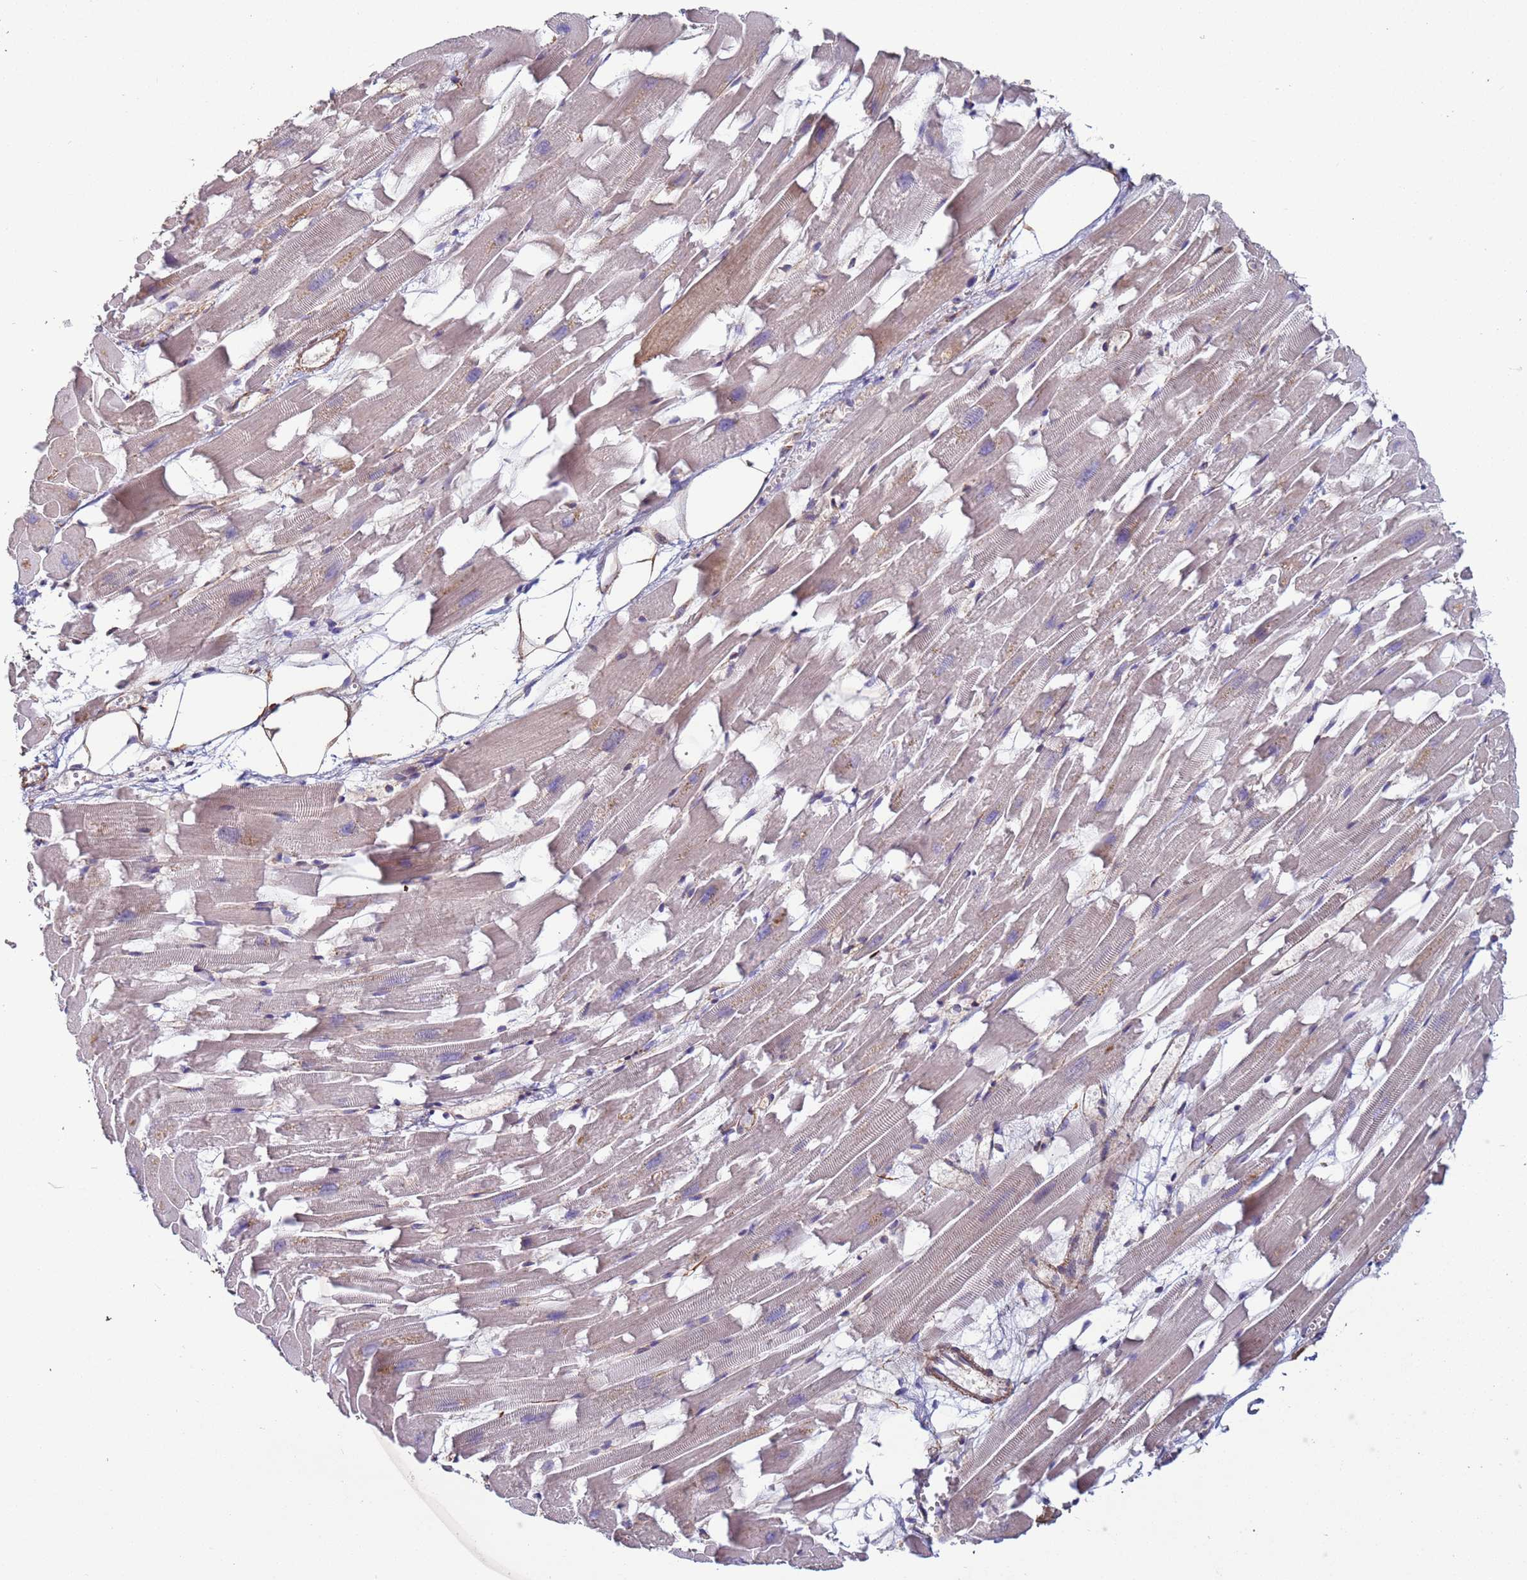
{"staining": {"intensity": "weak", "quantity": "25%-75%", "location": "cytoplasmic/membranous"}, "tissue": "heart muscle", "cell_type": "Cardiomyocytes", "image_type": "normal", "snomed": [{"axis": "morphology", "description": "Normal tissue, NOS"}, {"axis": "topography", "description": "Heart"}], "caption": "Protein staining of normal heart muscle demonstrates weak cytoplasmic/membranous positivity in approximately 25%-75% of cardiomyocytes.", "gene": "ZBTB39", "patient": {"sex": "female", "age": 64}}